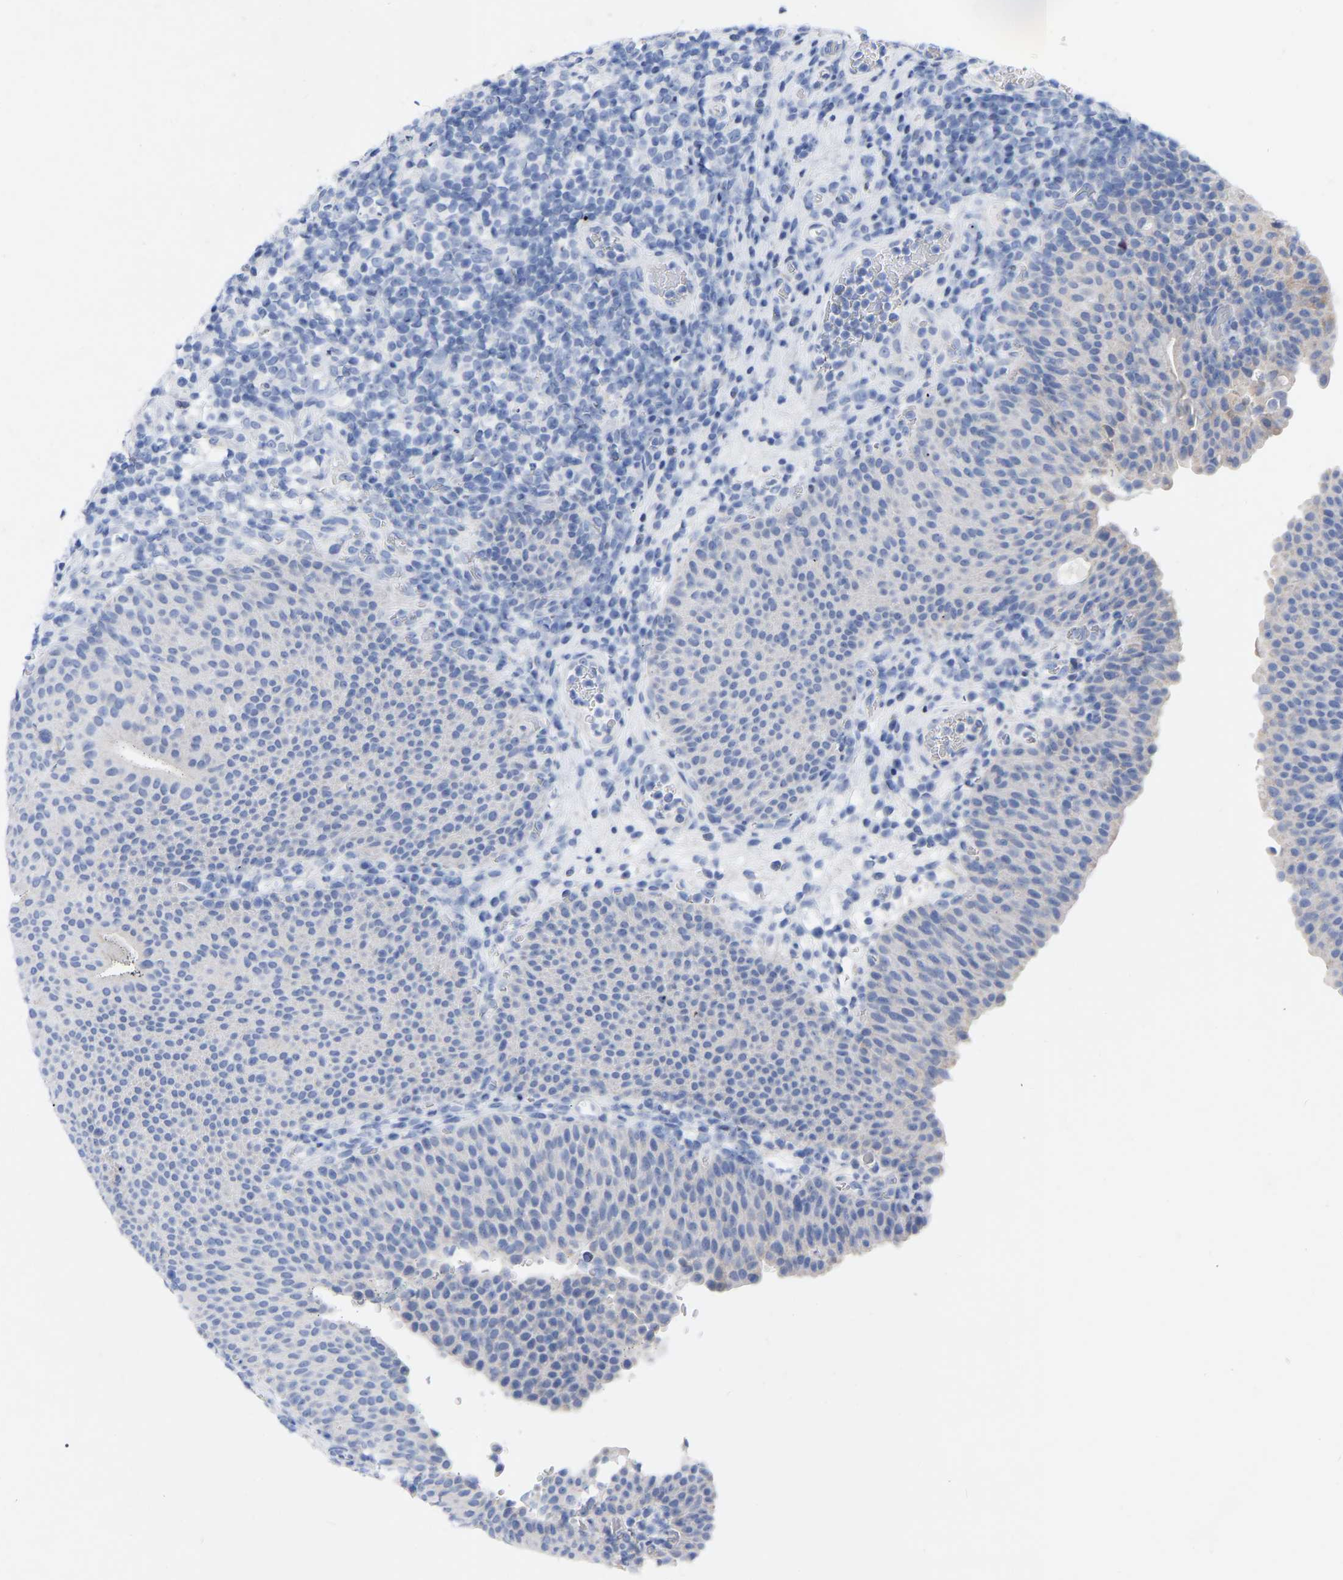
{"staining": {"intensity": "negative", "quantity": "none", "location": "none"}, "tissue": "urothelial cancer", "cell_type": "Tumor cells", "image_type": "cancer", "snomed": [{"axis": "morphology", "description": "Urothelial carcinoma, High grade"}, {"axis": "topography", "description": "Urinary bladder"}], "caption": "There is no significant staining in tumor cells of urothelial cancer. The staining is performed using DAB brown chromogen with nuclei counter-stained in using hematoxylin.", "gene": "ZNF629", "patient": {"sex": "male", "age": 74}}